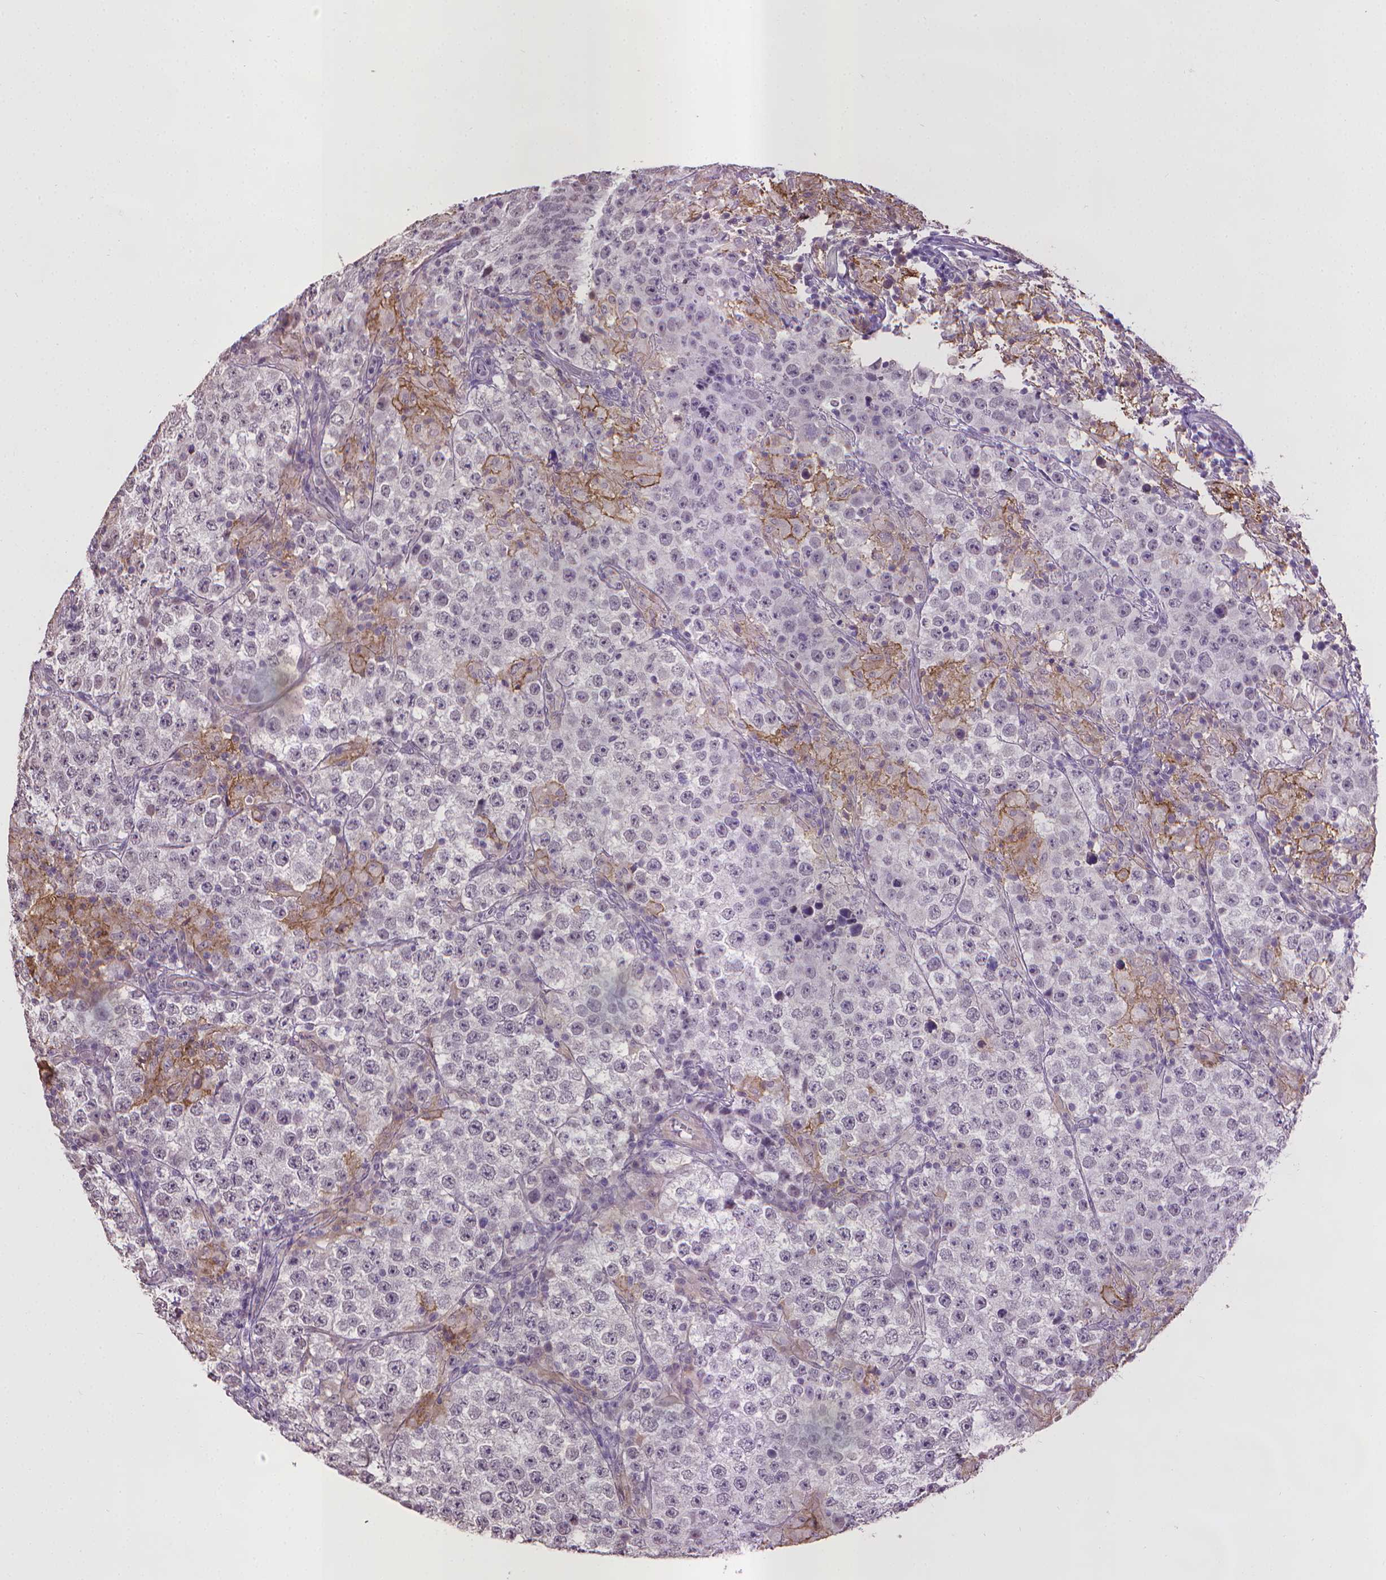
{"staining": {"intensity": "negative", "quantity": "none", "location": "none"}, "tissue": "testis cancer", "cell_type": "Tumor cells", "image_type": "cancer", "snomed": [{"axis": "morphology", "description": "Seminoma, NOS"}, {"axis": "morphology", "description": "Carcinoma, Embryonal, NOS"}, {"axis": "topography", "description": "Testis"}], "caption": "Histopathology image shows no protein positivity in tumor cells of testis cancer tissue. (Immunohistochemistry, brightfield microscopy, high magnification).", "gene": "CPM", "patient": {"sex": "male", "age": 41}}